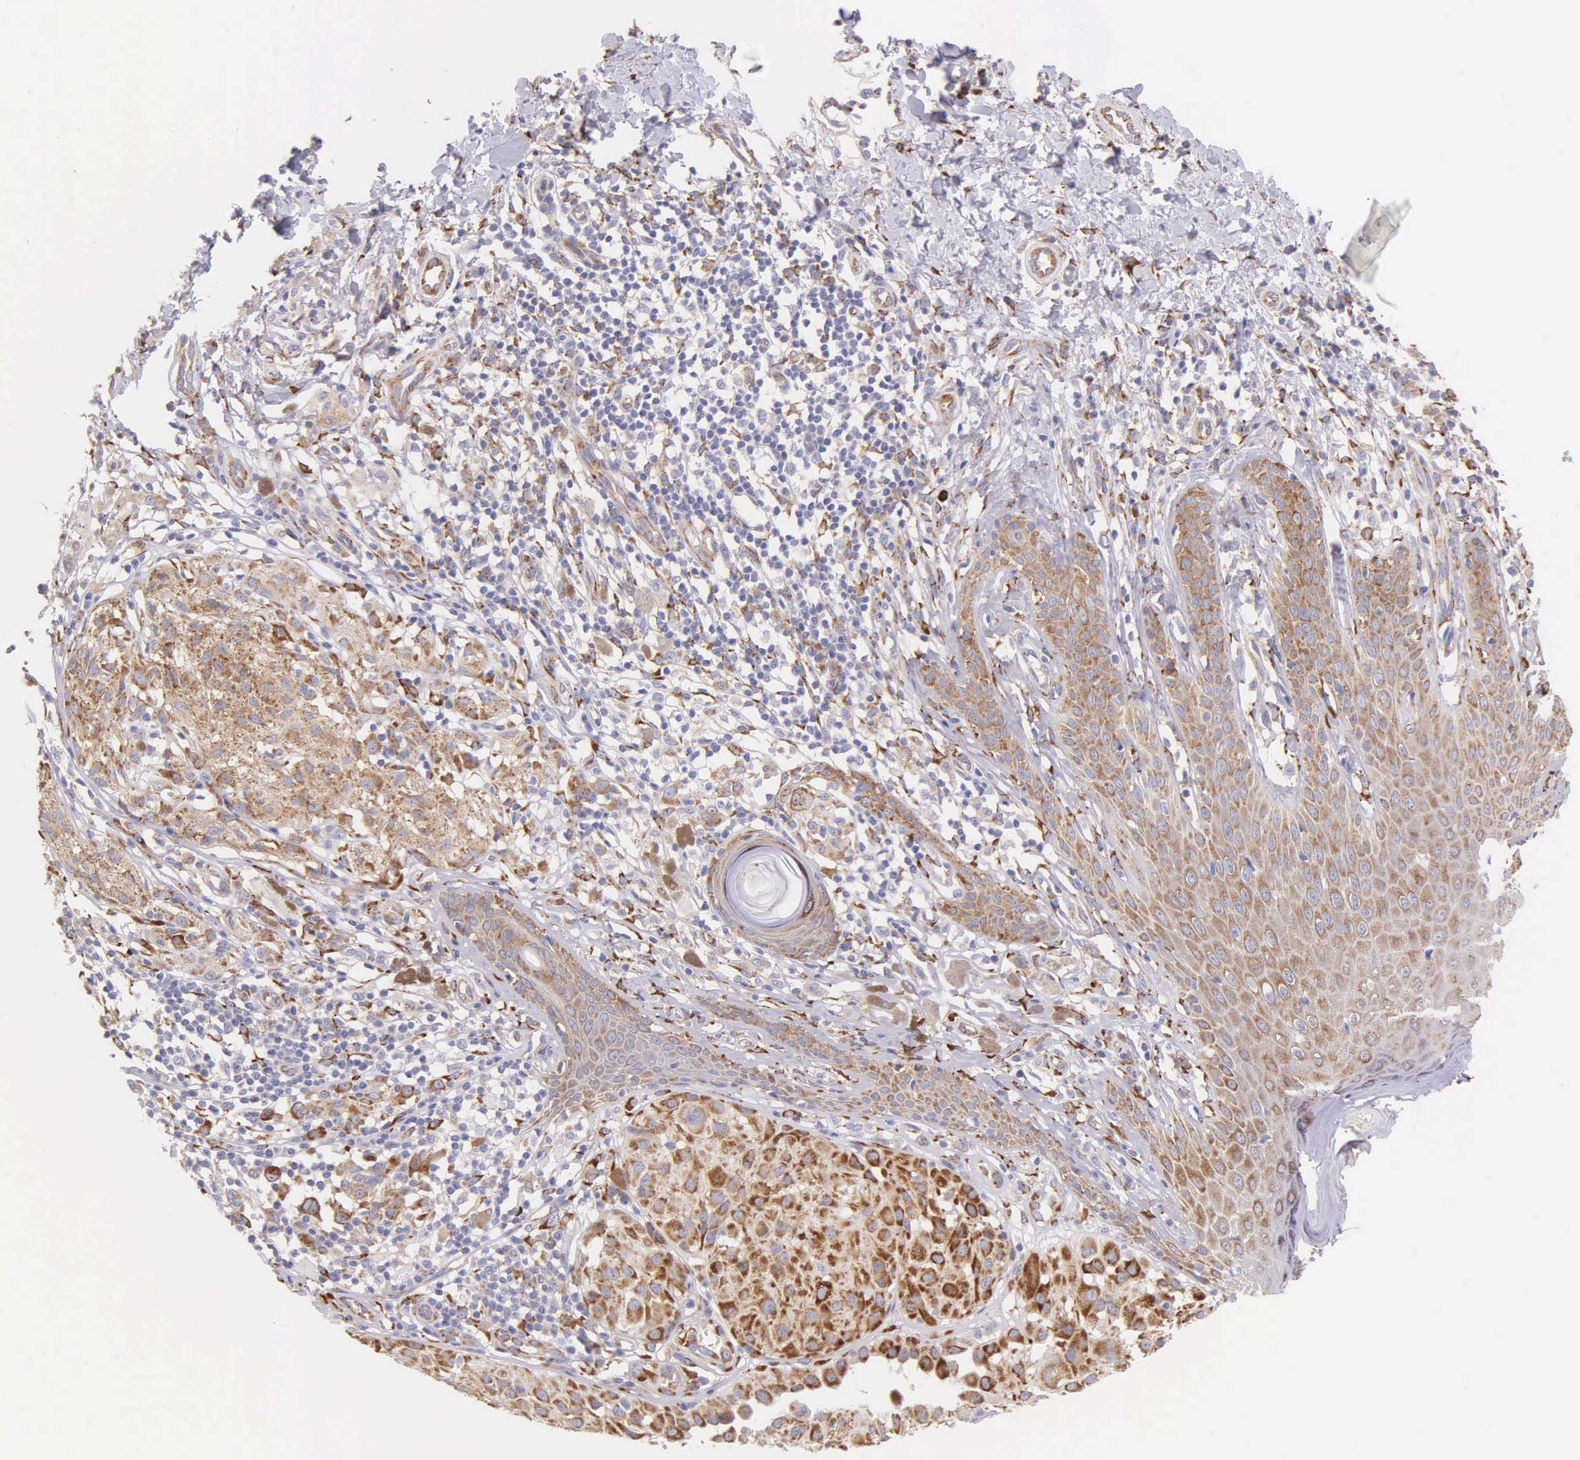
{"staining": {"intensity": "moderate", "quantity": "25%-75%", "location": "cytoplasmic/membranous"}, "tissue": "melanoma", "cell_type": "Tumor cells", "image_type": "cancer", "snomed": [{"axis": "morphology", "description": "Malignant melanoma, NOS"}, {"axis": "topography", "description": "Skin"}], "caption": "A brown stain highlights moderate cytoplasmic/membranous staining of a protein in melanoma tumor cells.", "gene": "CKAP4", "patient": {"sex": "male", "age": 36}}